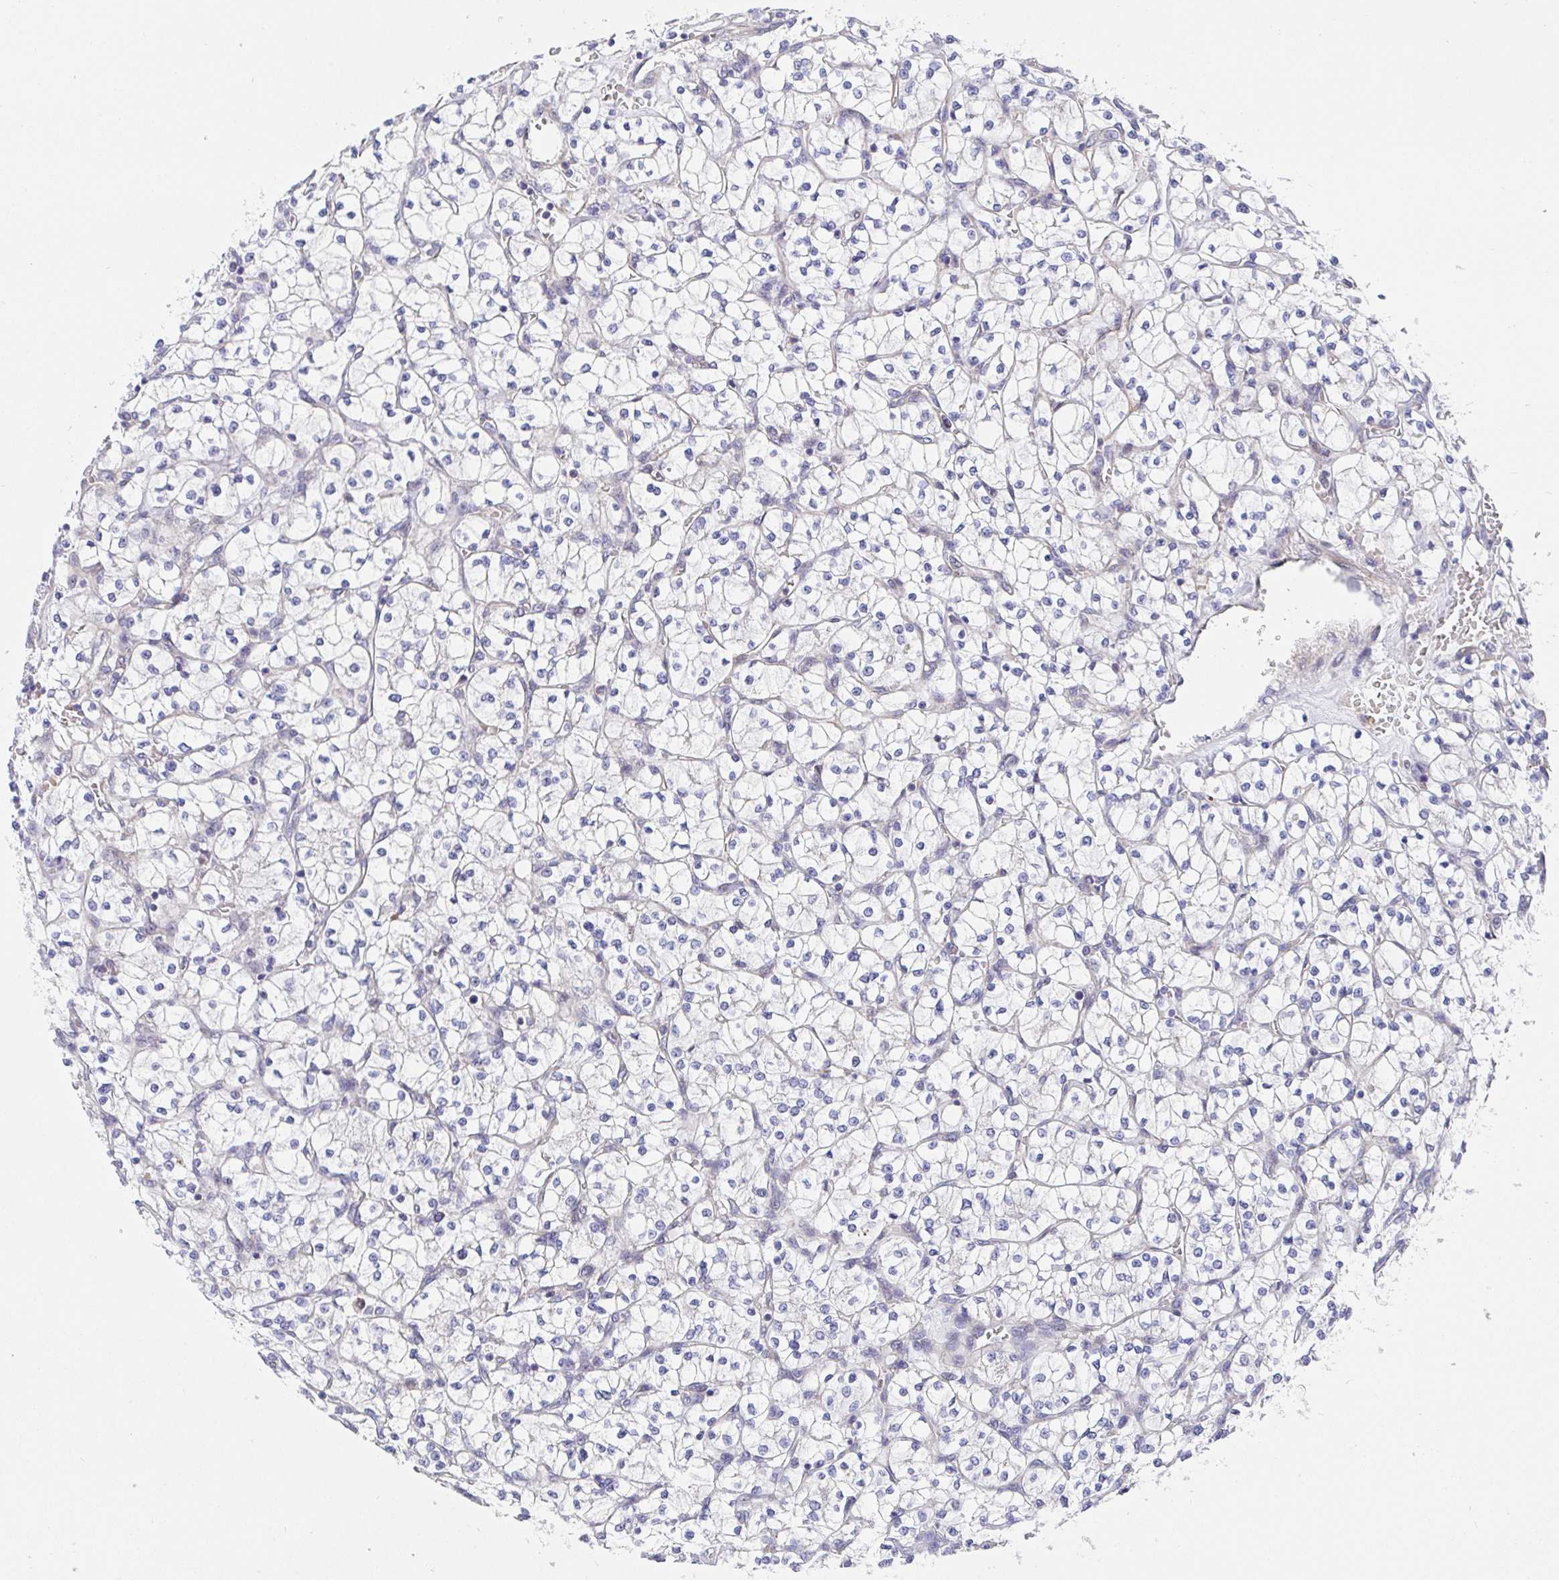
{"staining": {"intensity": "negative", "quantity": "none", "location": "none"}, "tissue": "renal cancer", "cell_type": "Tumor cells", "image_type": "cancer", "snomed": [{"axis": "morphology", "description": "Adenocarcinoma, NOS"}, {"axis": "topography", "description": "Kidney"}], "caption": "High magnification brightfield microscopy of renal adenocarcinoma stained with DAB (brown) and counterstained with hematoxylin (blue): tumor cells show no significant staining.", "gene": "TIMELESS", "patient": {"sex": "female", "age": 64}}